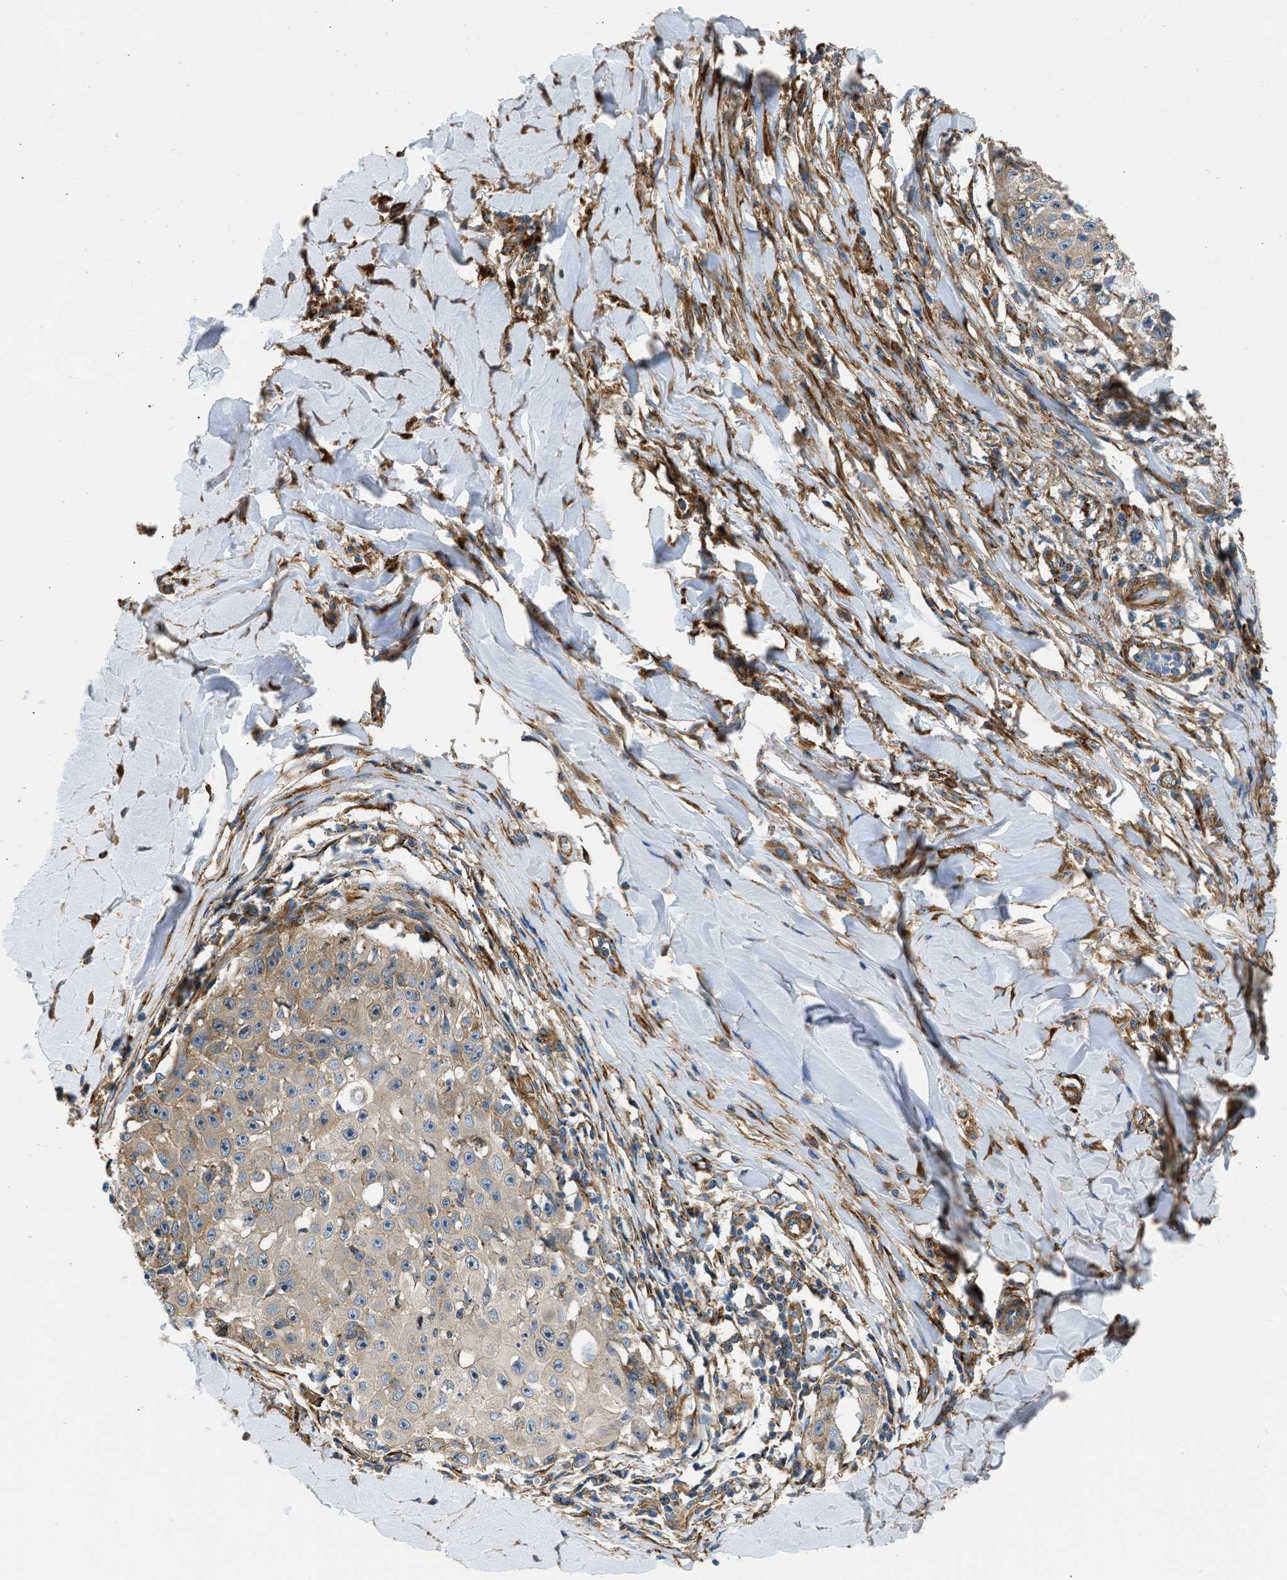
{"staining": {"intensity": "moderate", "quantity": "<25%", "location": "cytoplasmic/membranous"}, "tissue": "skin cancer", "cell_type": "Tumor cells", "image_type": "cancer", "snomed": [{"axis": "morphology", "description": "Squamous cell carcinoma, NOS"}, {"axis": "topography", "description": "Skin"}], "caption": "Brown immunohistochemical staining in skin cancer (squamous cell carcinoma) exhibits moderate cytoplasmic/membranous positivity in about <25% of tumor cells.", "gene": "SEPTIN2", "patient": {"sex": "male", "age": 86}}